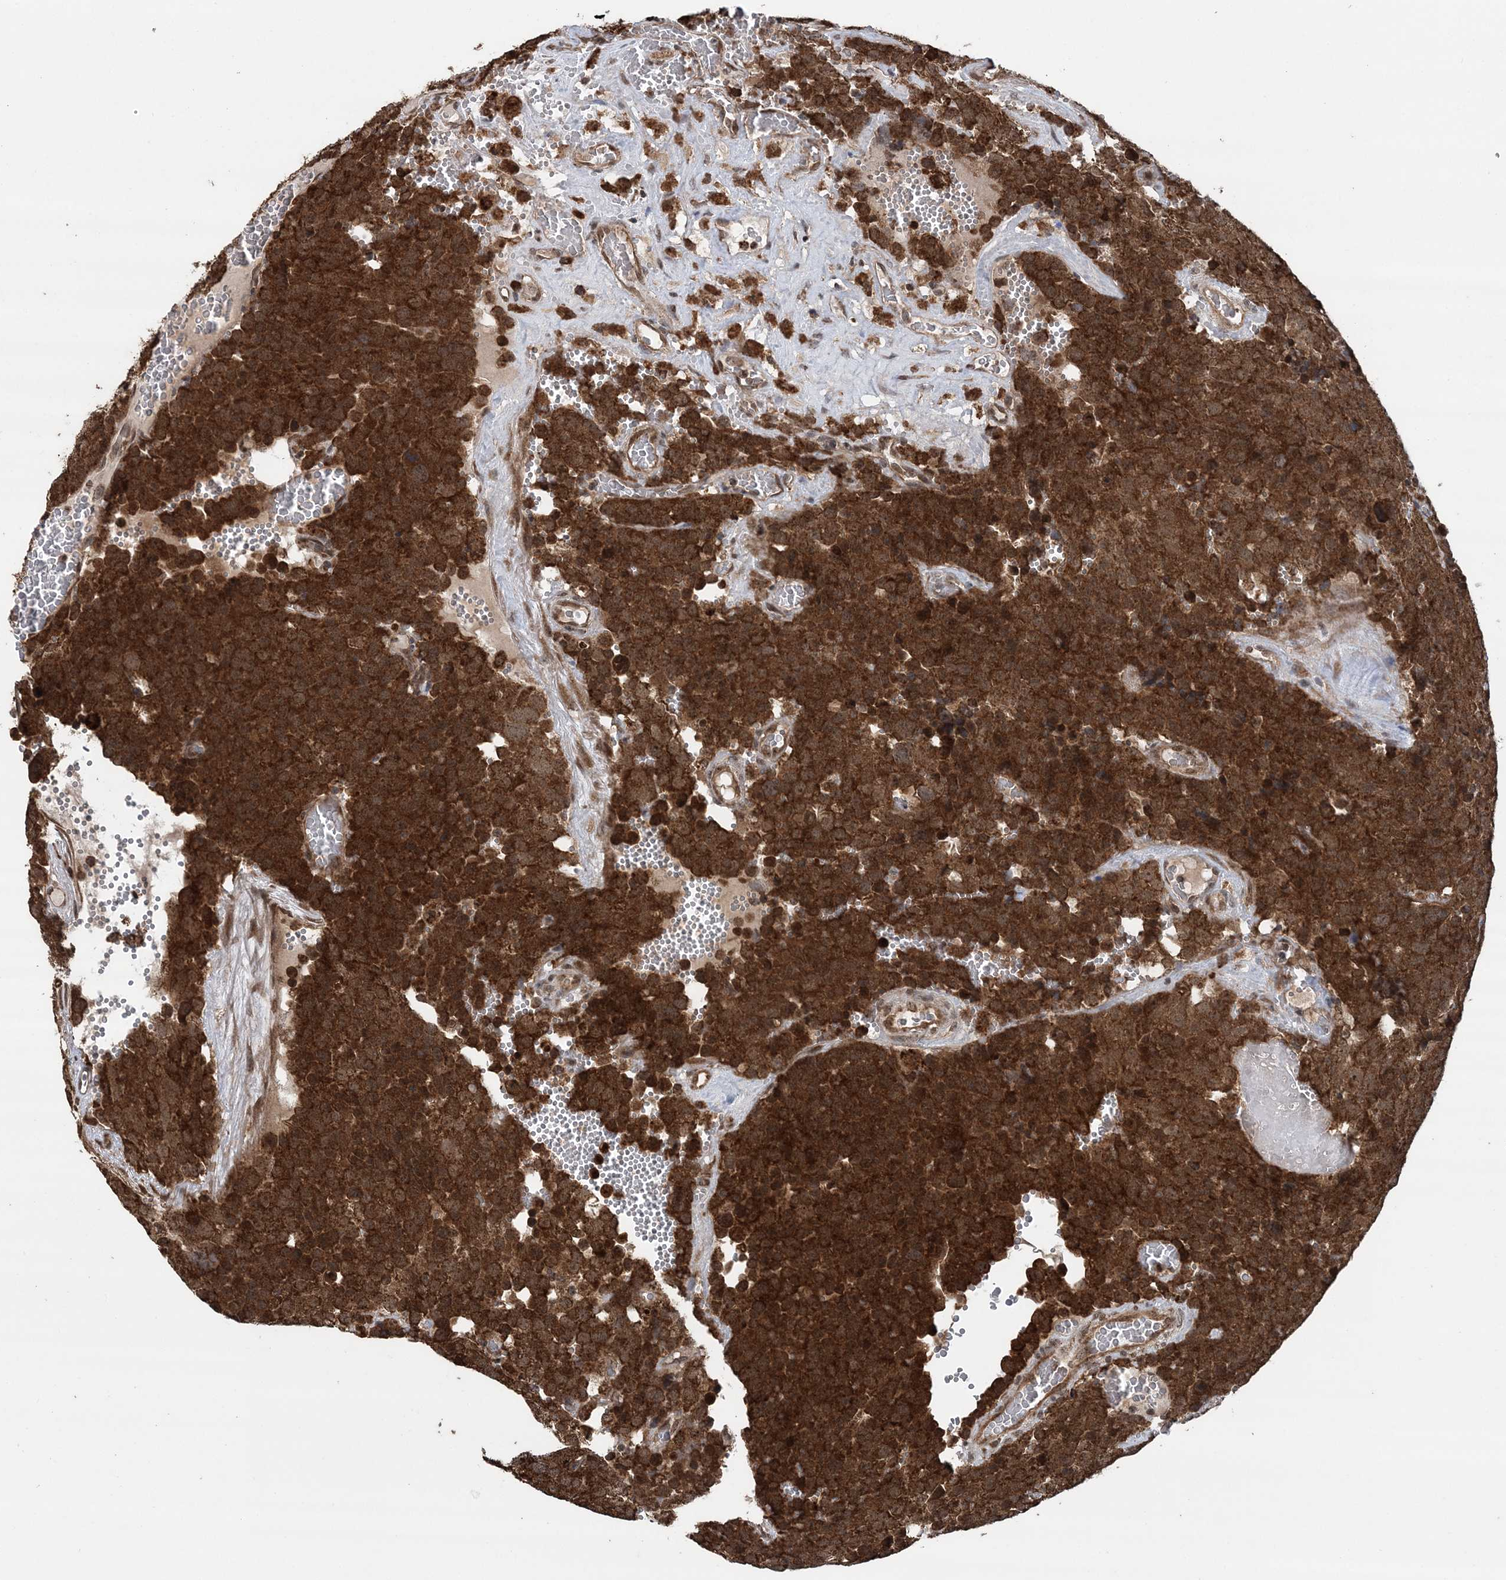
{"staining": {"intensity": "strong", "quantity": ">75%", "location": "cytoplasmic/membranous"}, "tissue": "testis cancer", "cell_type": "Tumor cells", "image_type": "cancer", "snomed": [{"axis": "morphology", "description": "Seminoma, NOS"}, {"axis": "topography", "description": "Testis"}], "caption": "Immunohistochemistry (IHC) (DAB (3,3'-diaminobenzidine)) staining of testis cancer exhibits strong cytoplasmic/membranous protein staining in approximately >75% of tumor cells.", "gene": "PCBP1", "patient": {"sex": "male", "age": 71}}